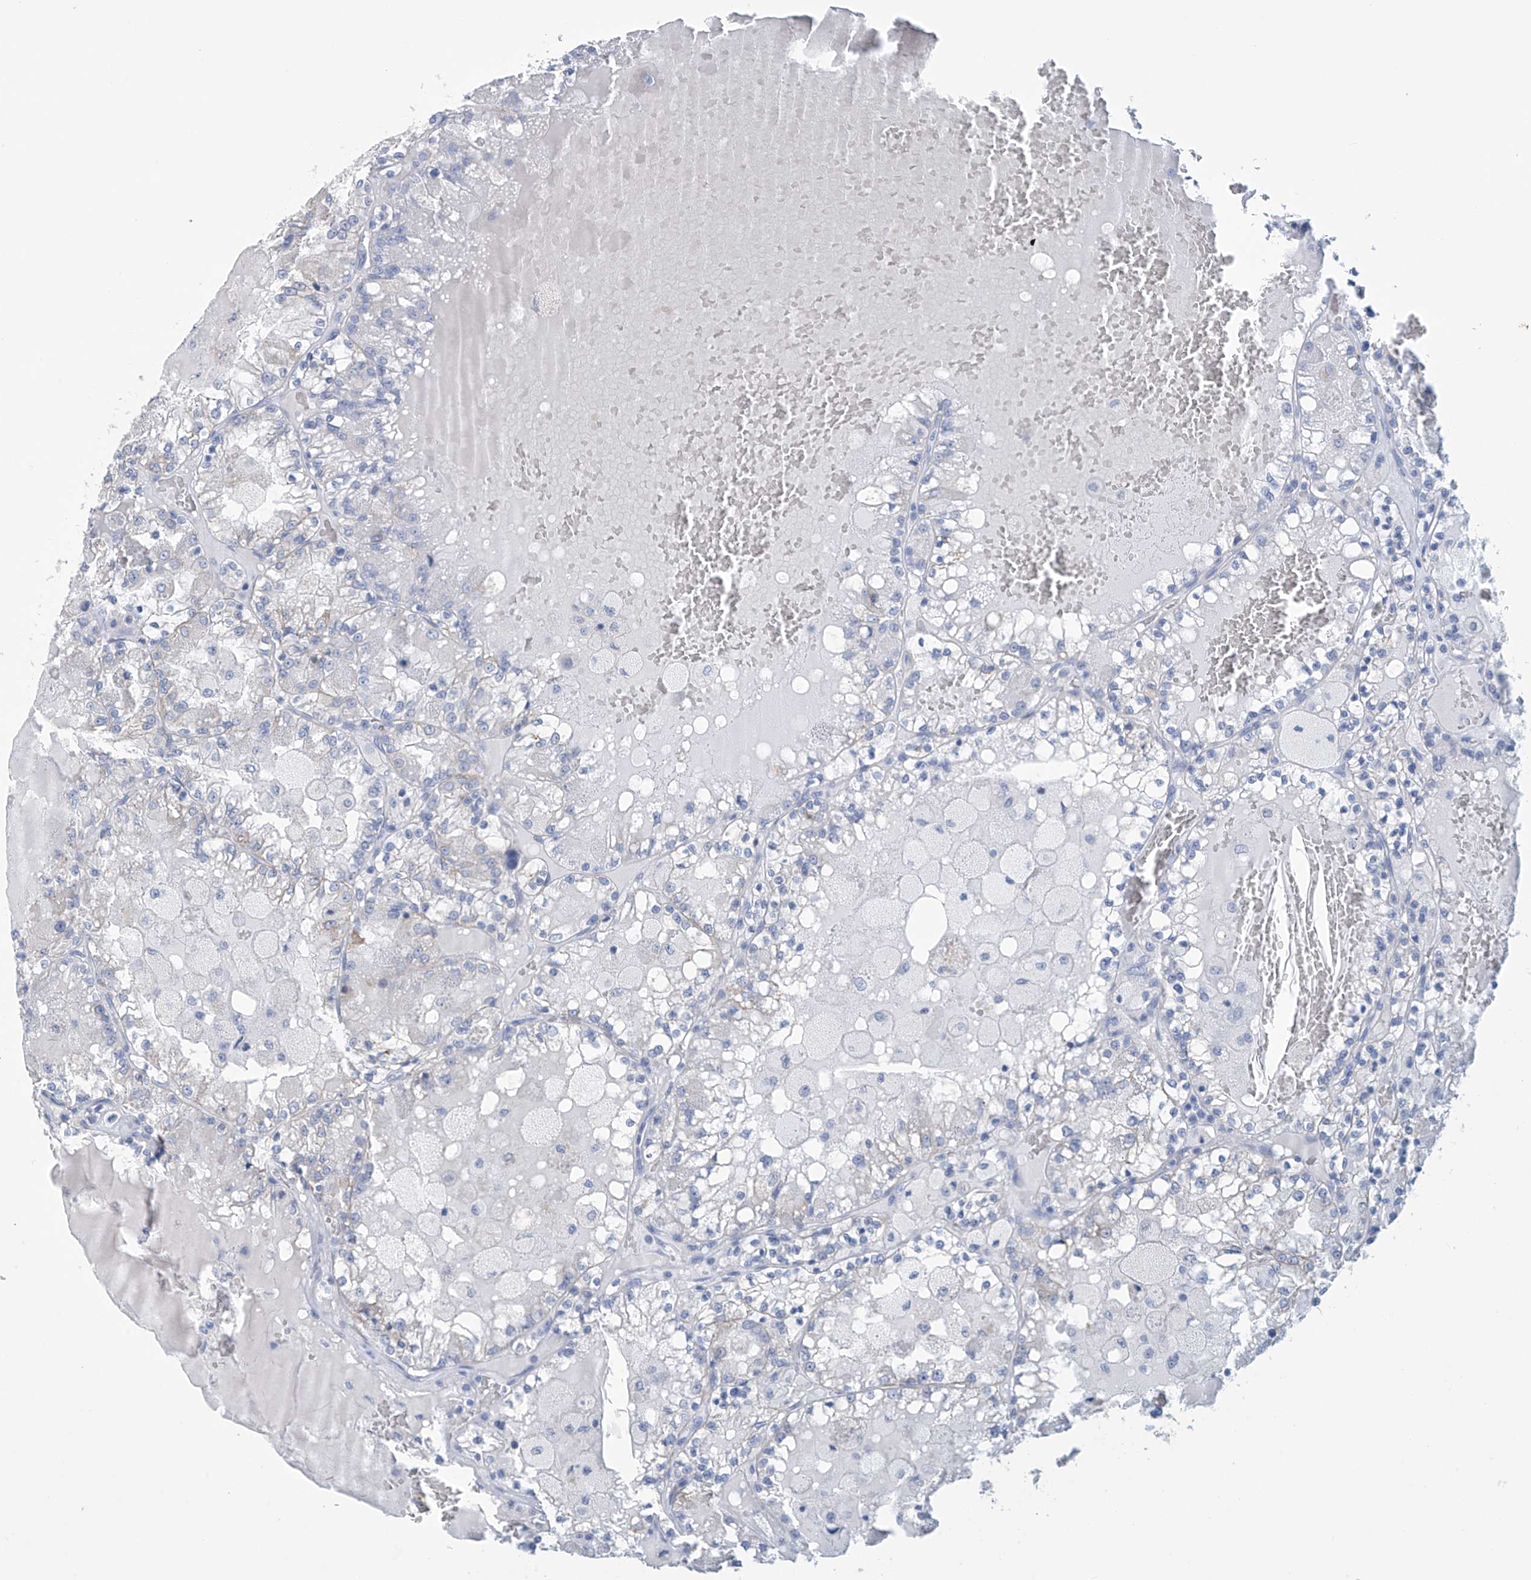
{"staining": {"intensity": "negative", "quantity": "none", "location": "none"}, "tissue": "renal cancer", "cell_type": "Tumor cells", "image_type": "cancer", "snomed": [{"axis": "morphology", "description": "Adenocarcinoma, NOS"}, {"axis": "topography", "description": "Kidney"}], "caption": "Human renal cancer (adenocarcinoma) stained for a protein using immunohistochemistry shows no staining in tumor cells.", "gene": "DSP", "patient": {"sex": "female", "age": 56}}